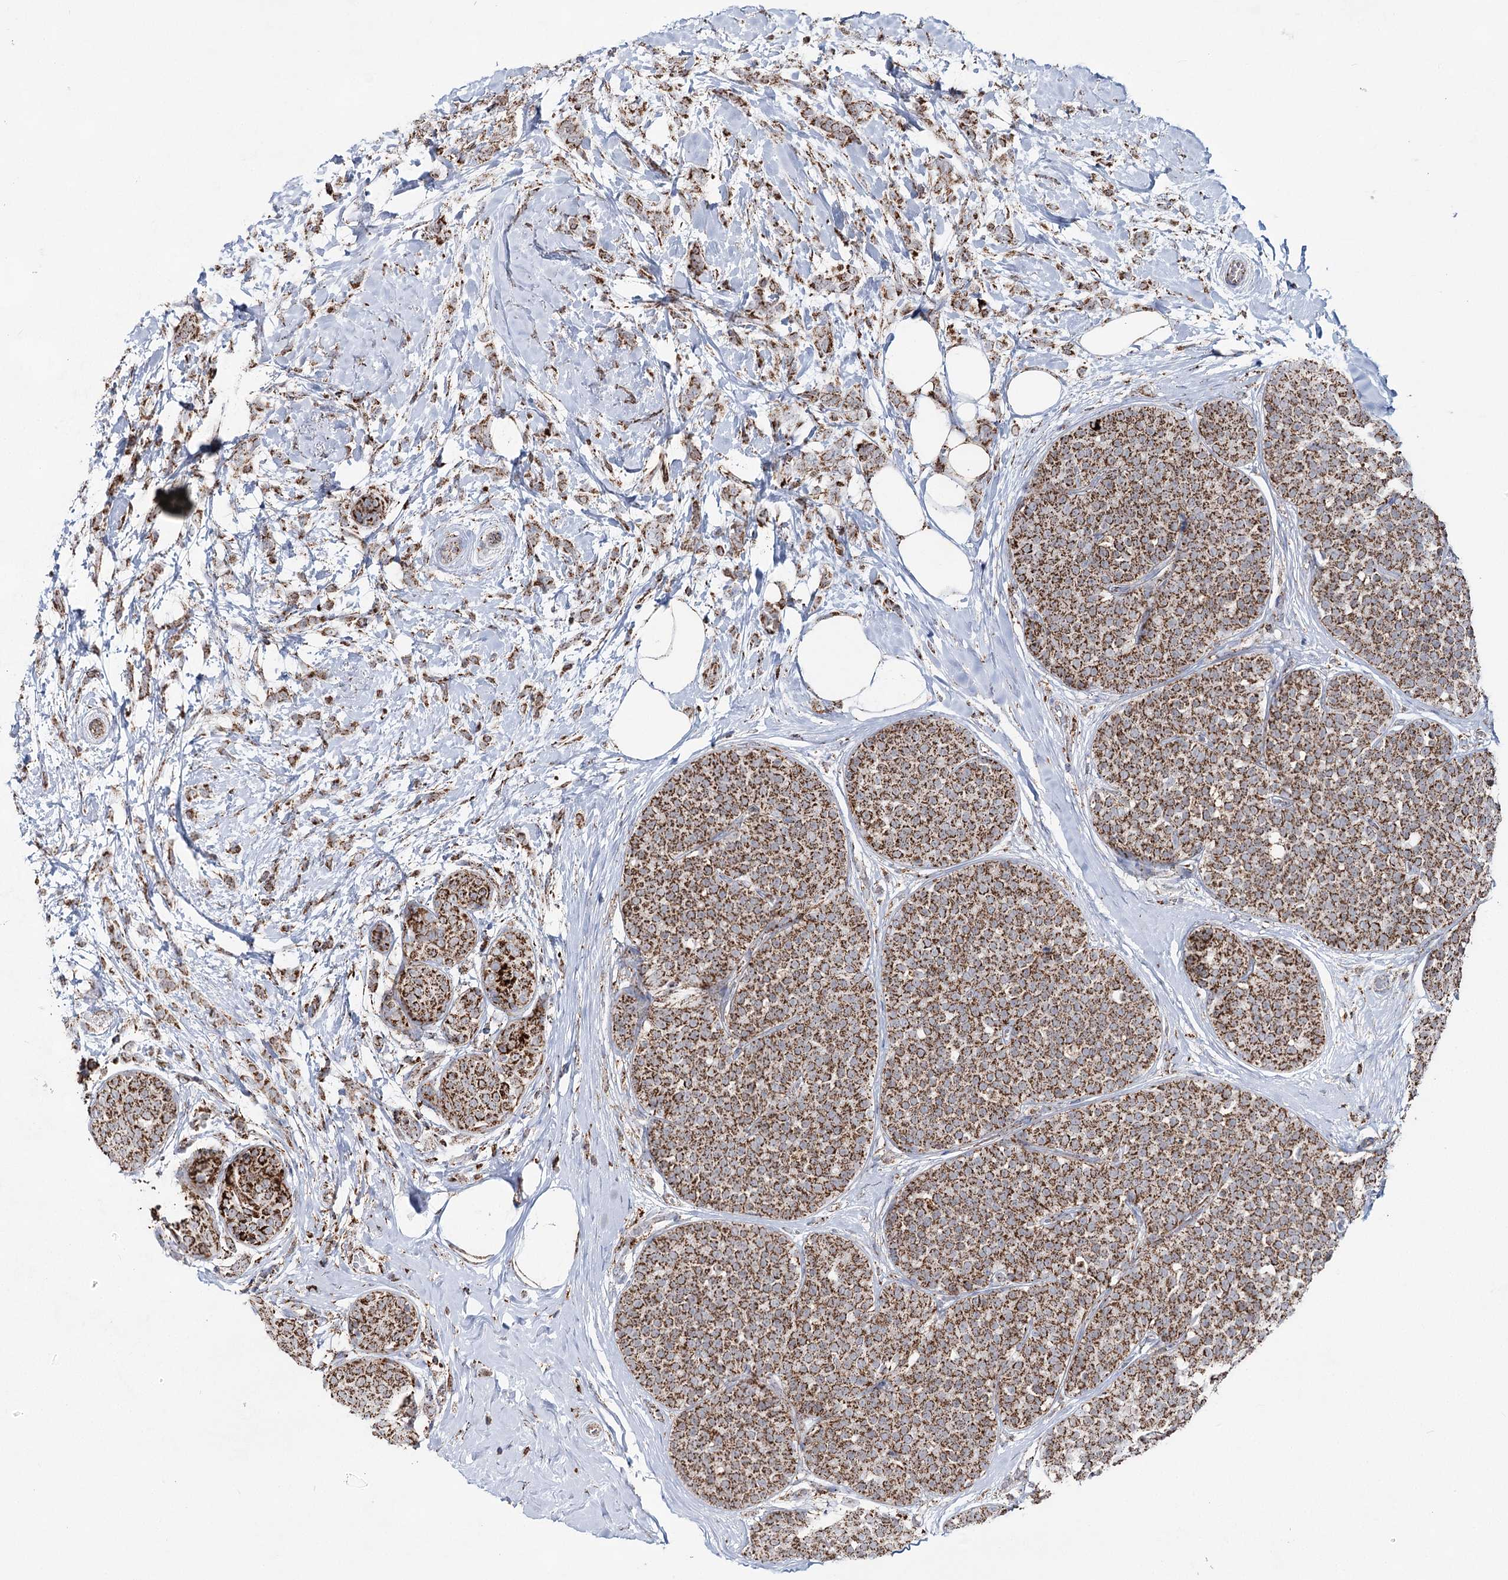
{"staining": {"intensity": "moderate", "quantity": ">75%", "location": "cytoplasmic/membranous"}, "tissue": "breast cancer", "cell_type": "Tumor cells", "image_type": "cancer", "snomed": [{"axis": "morphology", "description": "Lobular carcinoma, in situ"}, {"axis": "morphology", "description": "Lobular carcinoma"}, {"axis": "topography", "description": "Breast"}], "caption": "Breast lobular carcinoma in situ stained with DAB (3,3'-diaminobenzidine) immunohistochemistry (IHC) exhibits medium levels of moderate cytoplasmic/membranous positivity in about >75% of tumor cells.", "gene": "CWF19L1", "patient": {"sex": "female", "age": 41}}